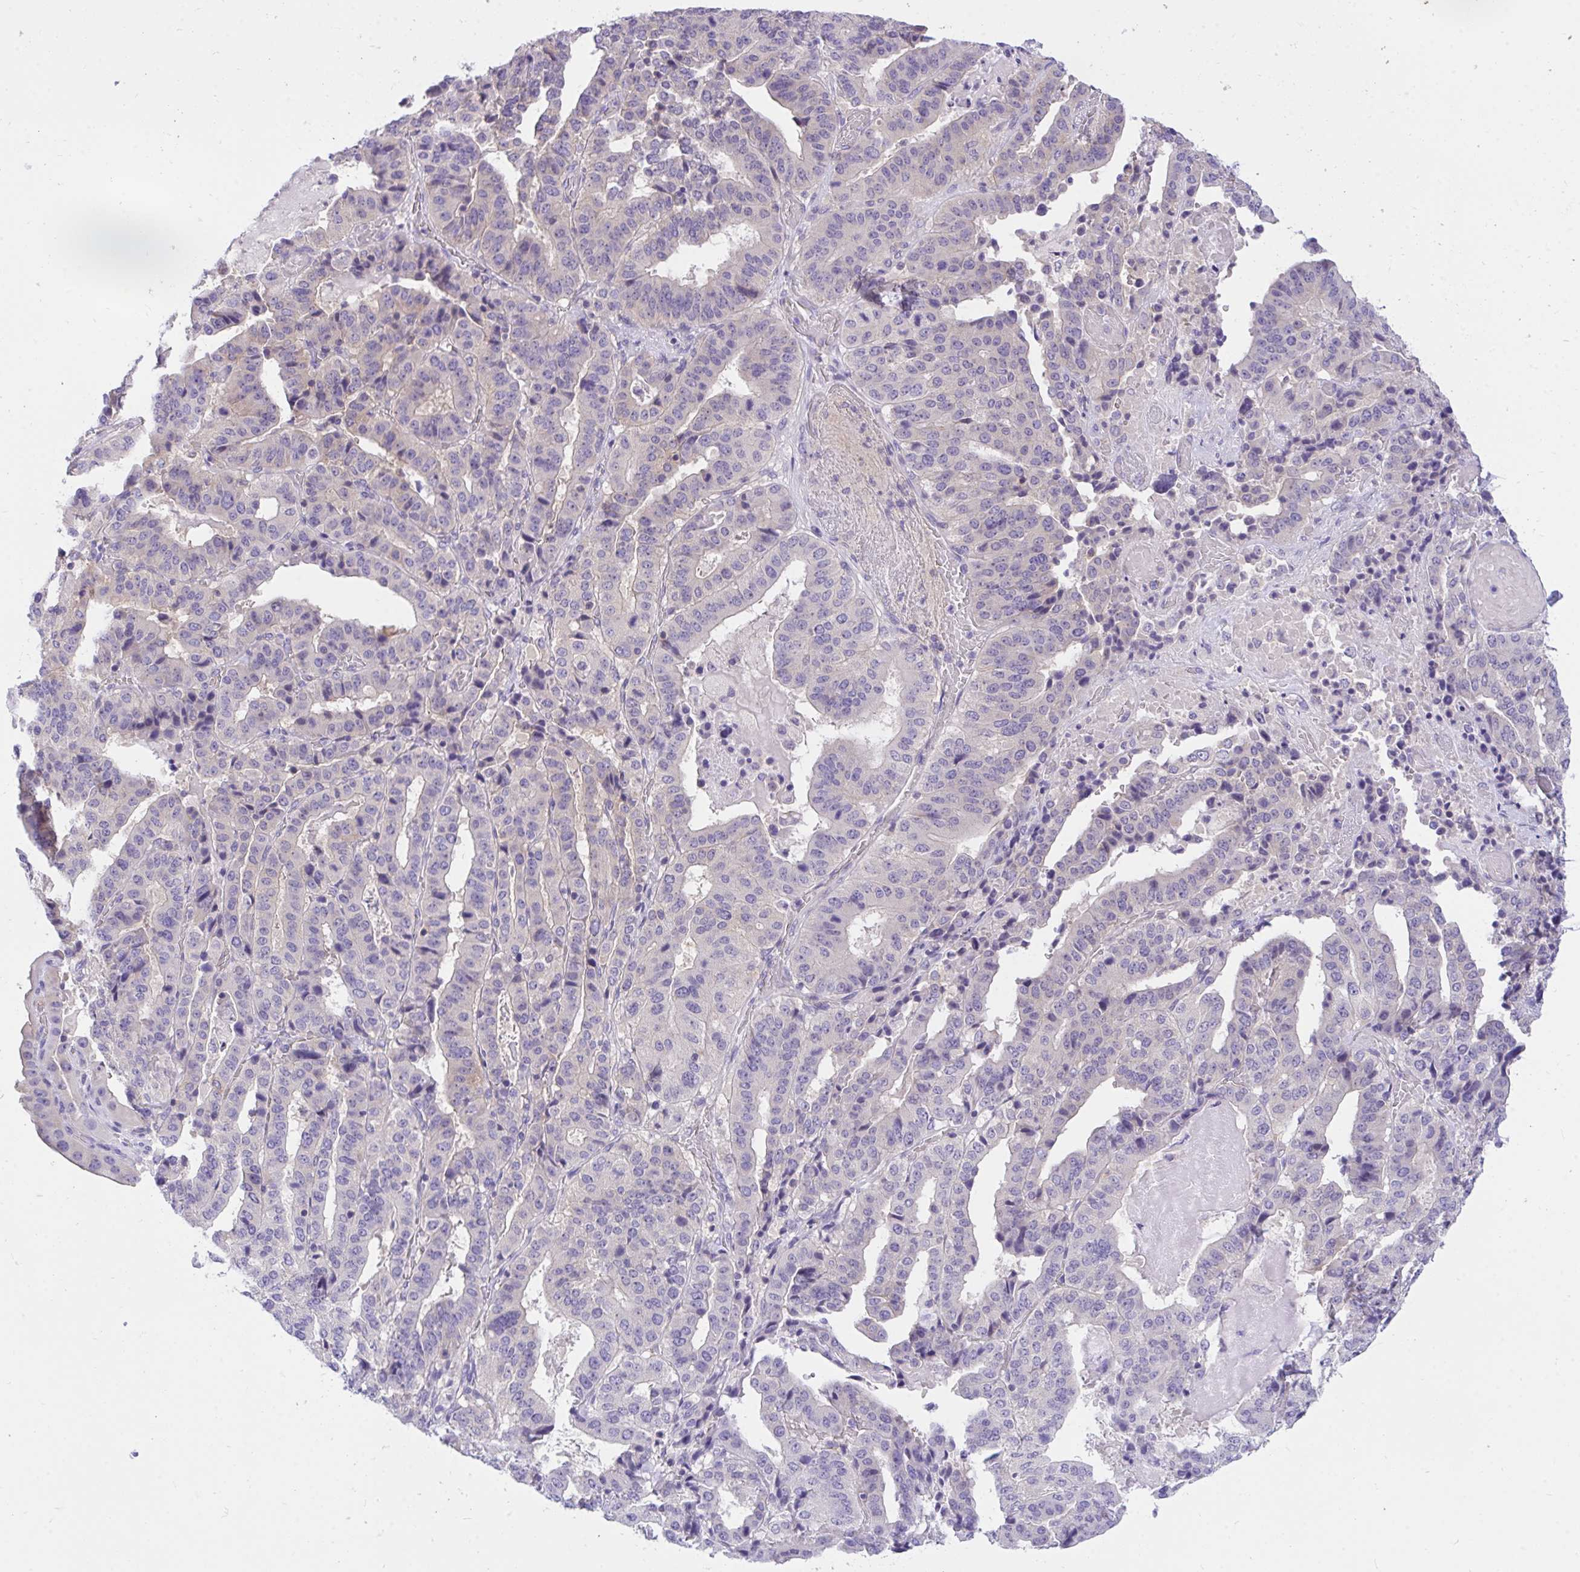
{"staining": {"intensity": "negative", "quantity": "none", "location": "none"}, "tissue": "stomach cancer", "cell_type": "Tumor cells", "image_type": "cancer", "snomed": [{"axis": "morphology", "description": "Adenocarcinoma, NOS"}, {"axis": "topography", "description": "Stomach"}], "caption": "Immunohistochemistry of stomach adenocarcinoma shows no positivity in tumor cells.", "gene": "TLN2", "patient": {"sex": "male", "age": 48}}